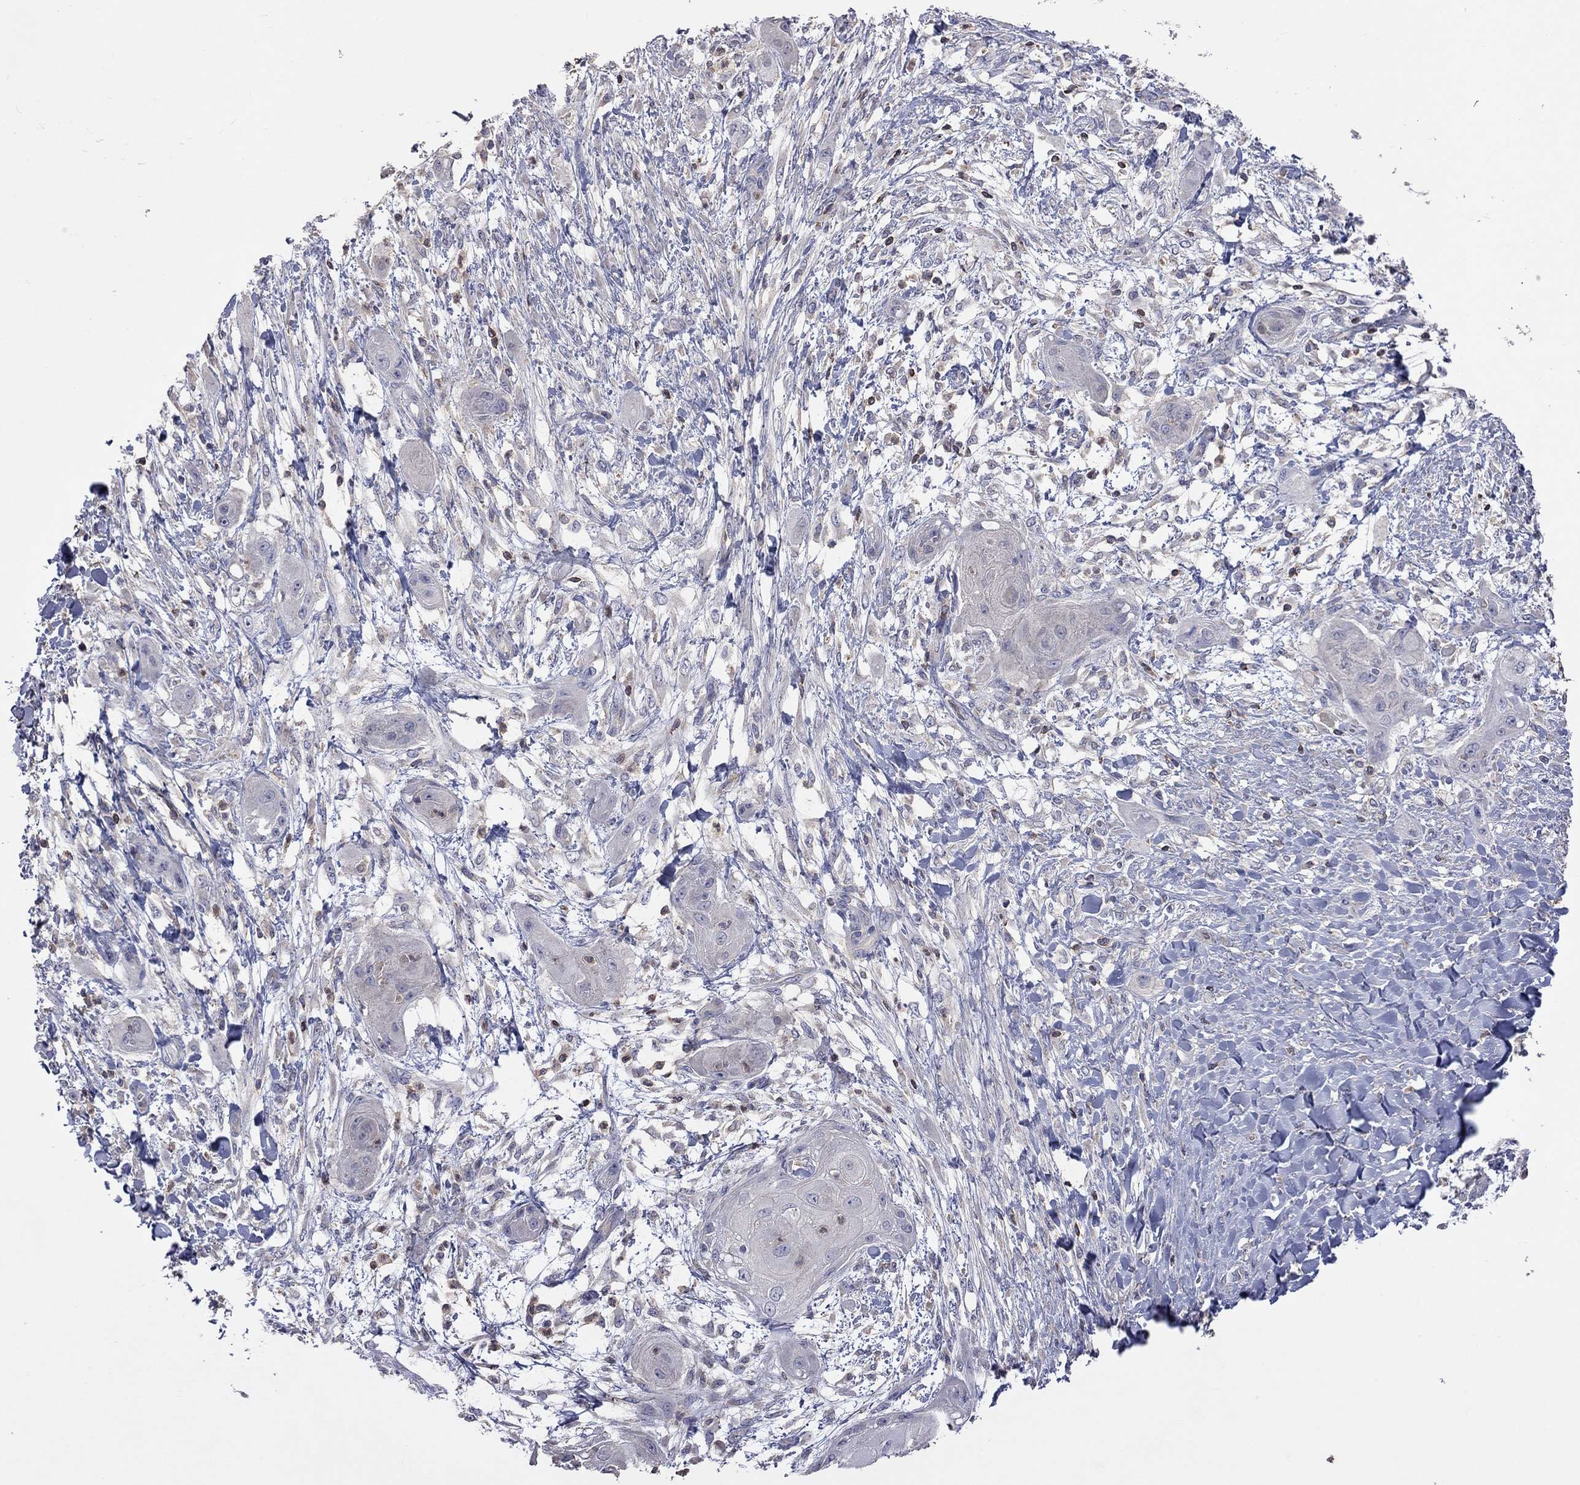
{"staining": {"intensity": "negative", "quantity": "none", "location": "none"}, "tissue": "skin cancer", "cell_type": "Tumor cells", "image_type": "cancer", "snomed": [{"axis": "morphology", "description": "Squamous cell carcinoma, NOS"}, {"axis": "topography", "description": "Skin"}], "caption": "Micrograph shows no significant protein expression in tumor cells of skin squamous cell carcinoma. The staining was performed using DAB to visualize the protein expression in brown, while the nuclei were stained in blue with hematoxylin (Magnification: 20x).", "gene": "IPCEF1", "patient": {"sex": "male", "age": 62}}